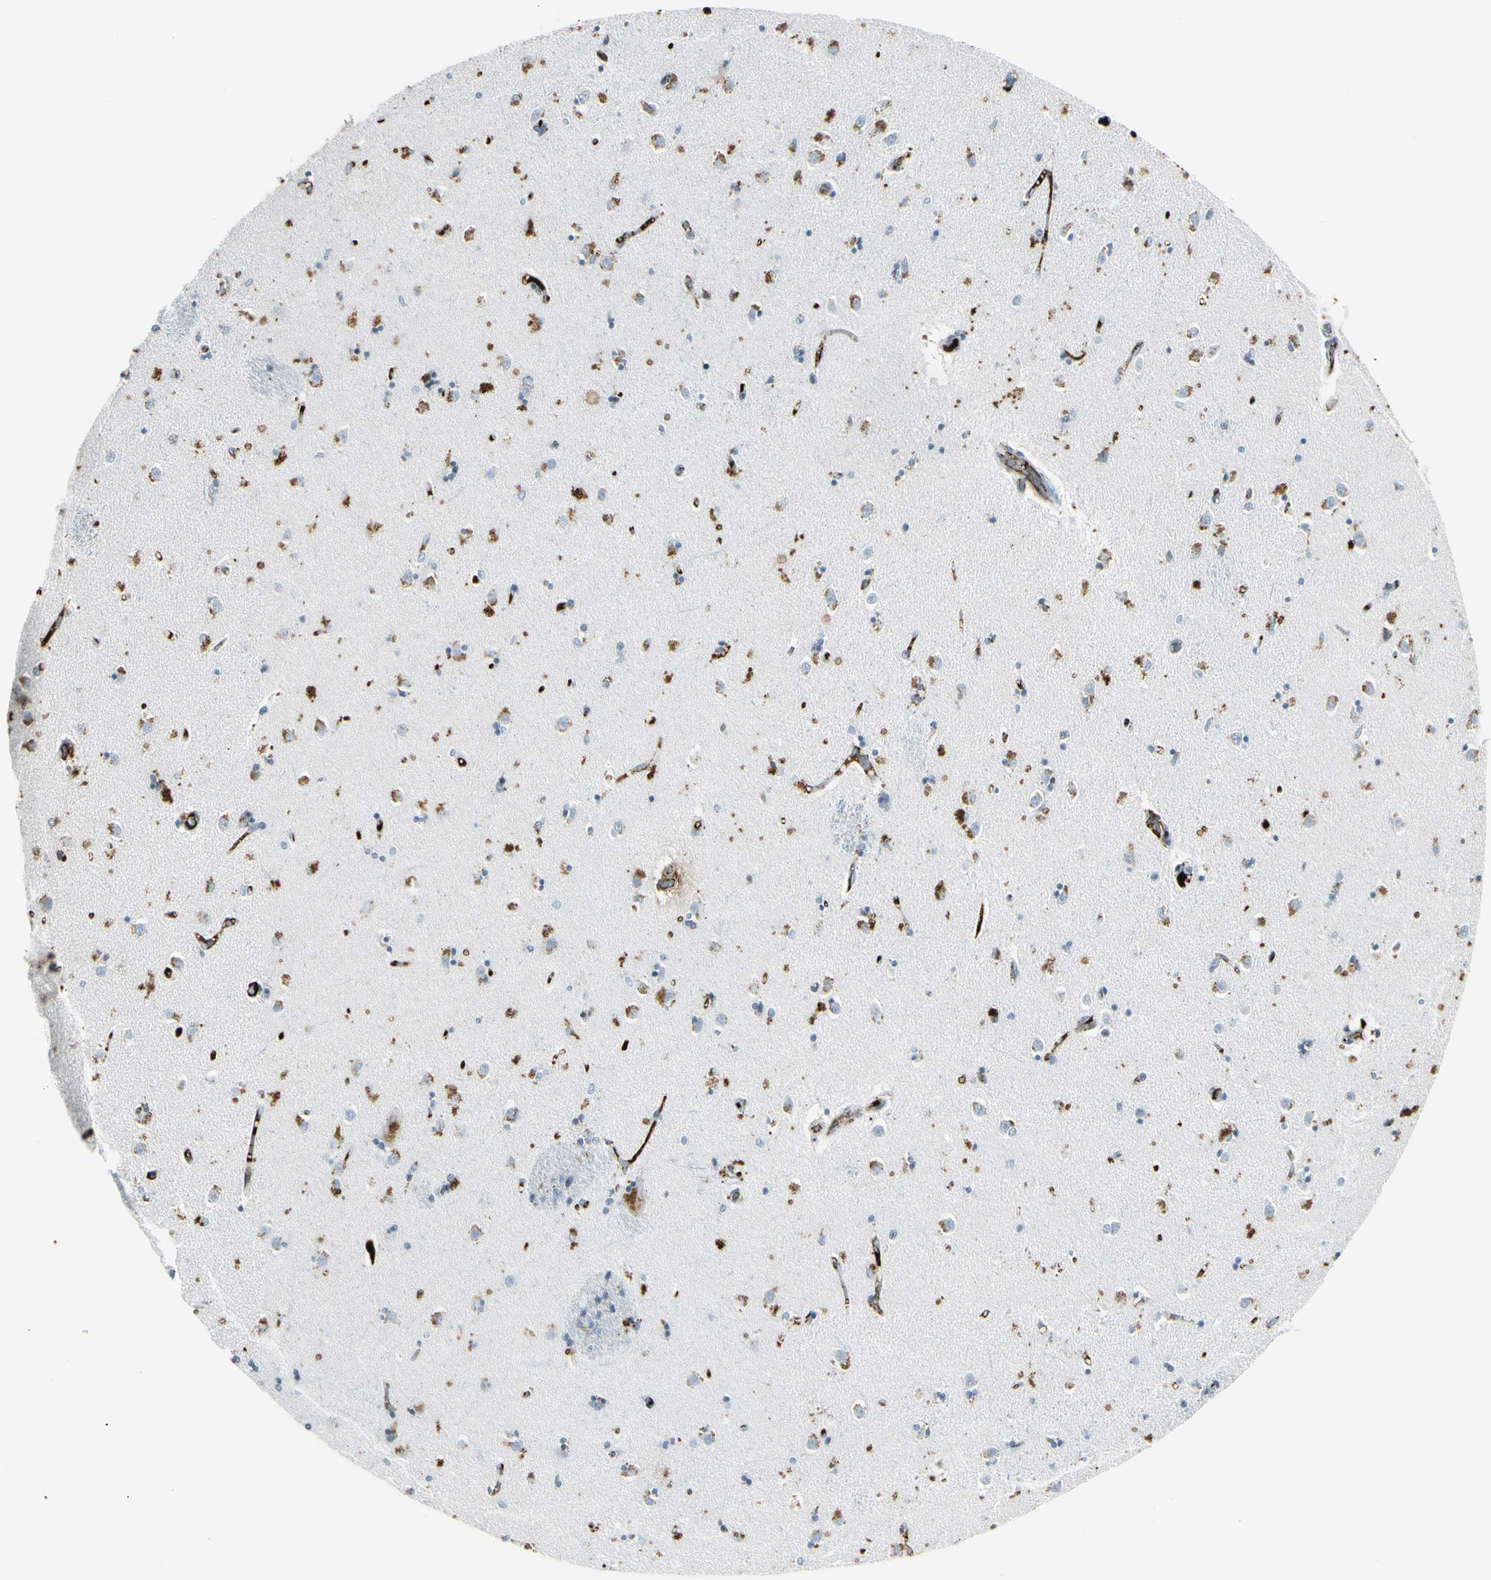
{"staining": {"intensity": "moderate", "quantity": "25%-75%", "location": "cytoplasmic/membranous"}, "tissue": "caudate", "cell_type": "Glial cells", "image_type": "normal", "snomed": [{"axis": "morphology", "description": "Normal tissue, NOS"}, {"axis": "topography", "description": "Lateral ventricle wall"}], "caption": "Caudate stained for a protein (brown) reveals moderate cytoplasmic/membranous positive staining in about 25%-75% of glial cells.", "gene": "IGHM", "patient": {"sex": "female", "age": 54}}